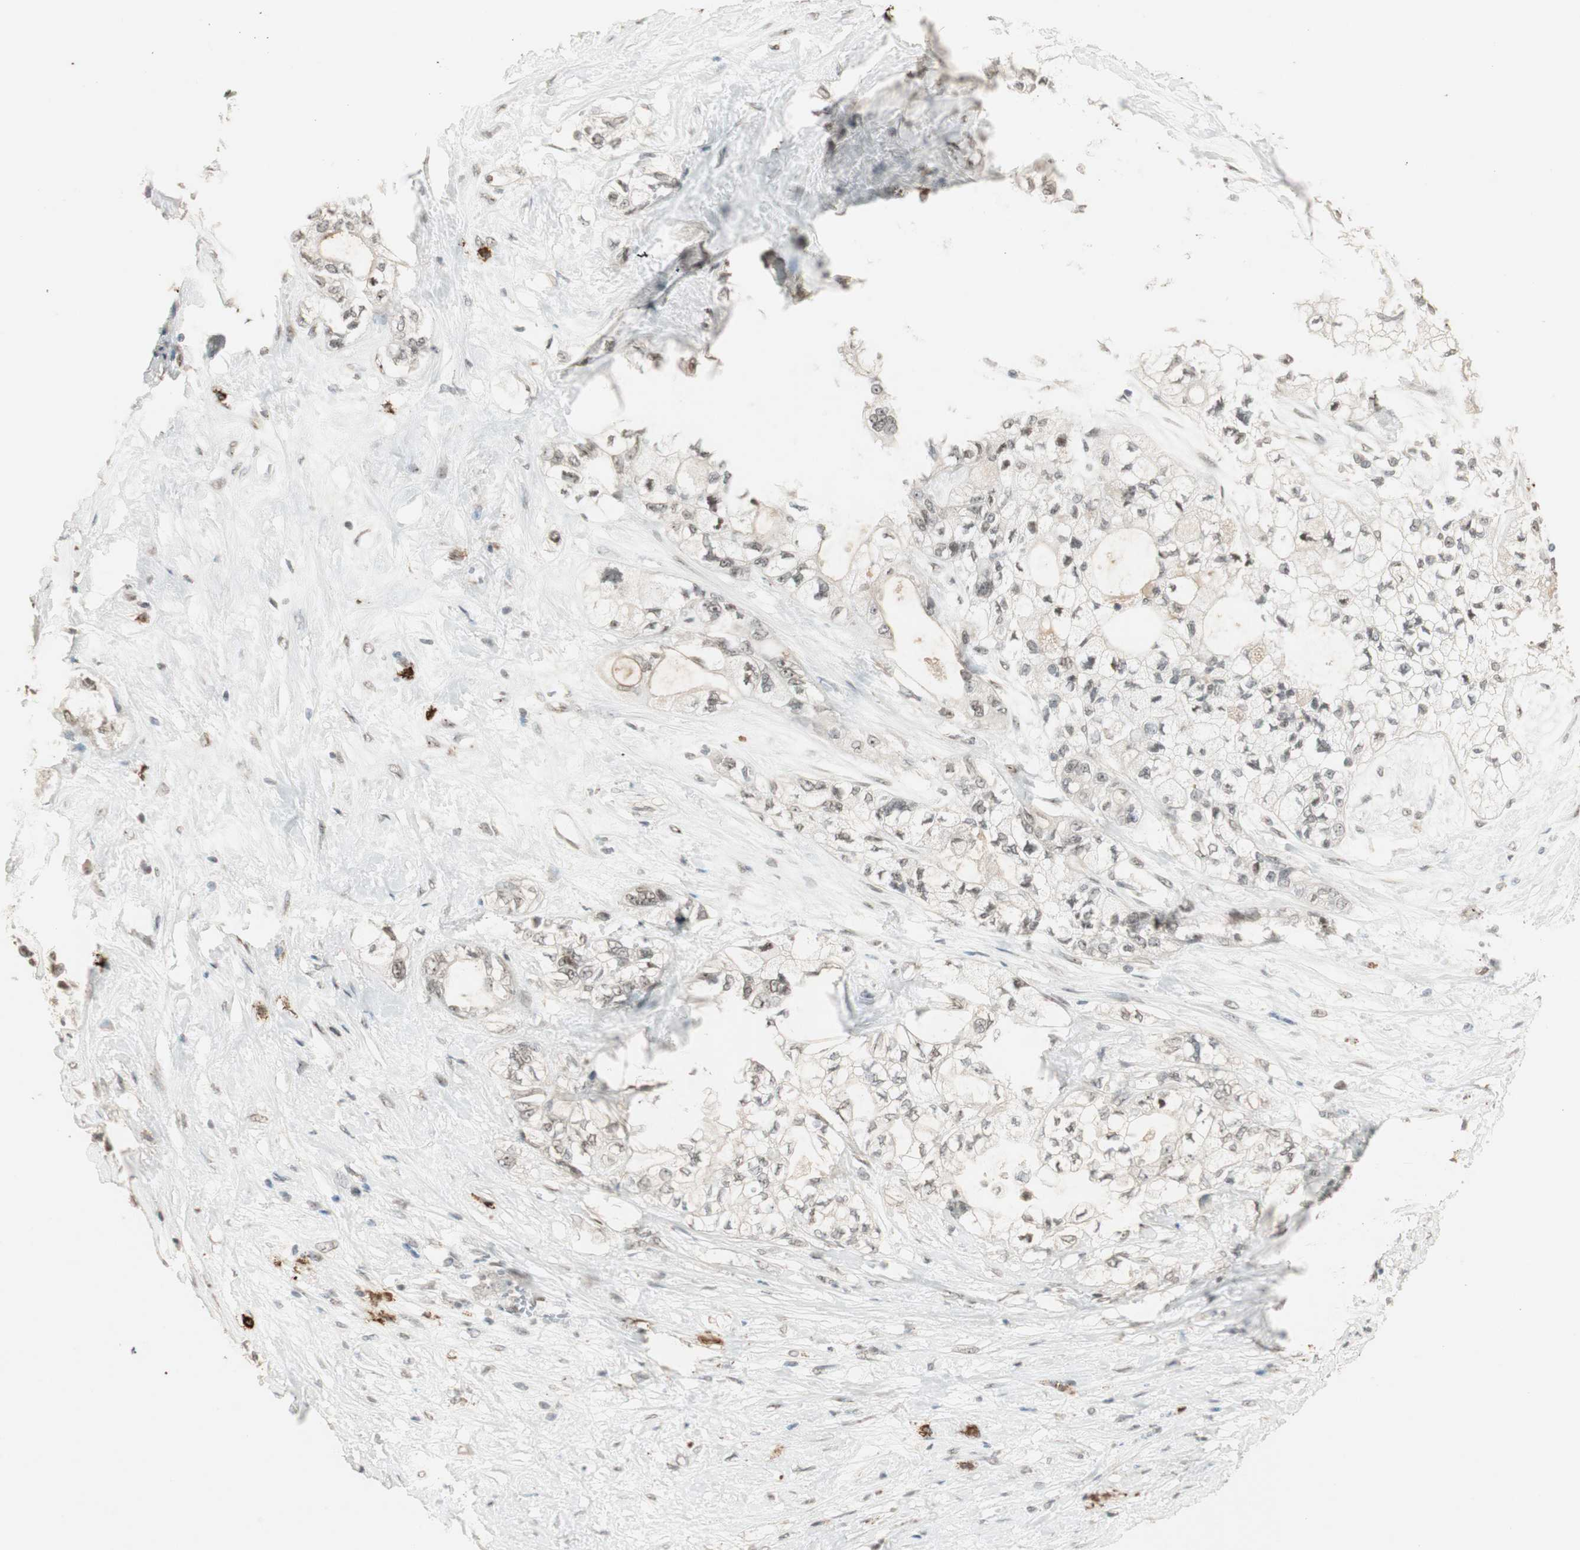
{"staining": {"intensity": "weak", "quantity": "<25%", "location": "nuclear"}, "tissue": "pancreatic cancer", "cell_type": "Tumor cells", "image_type": "cancer", "snomed": [{"axis": "morphology", "description": "Adenocarcinoma, NOS"}, {"axis": "topography", "description": "Pancreas"}], "caption": "An IHC image of pancreatic adenocarcinoma is shown. There is no staining in tumor cells of pancreatic adenocarcinoma.", "gene": "ETV4", "patient": {"sex": "male", "age": 70}}